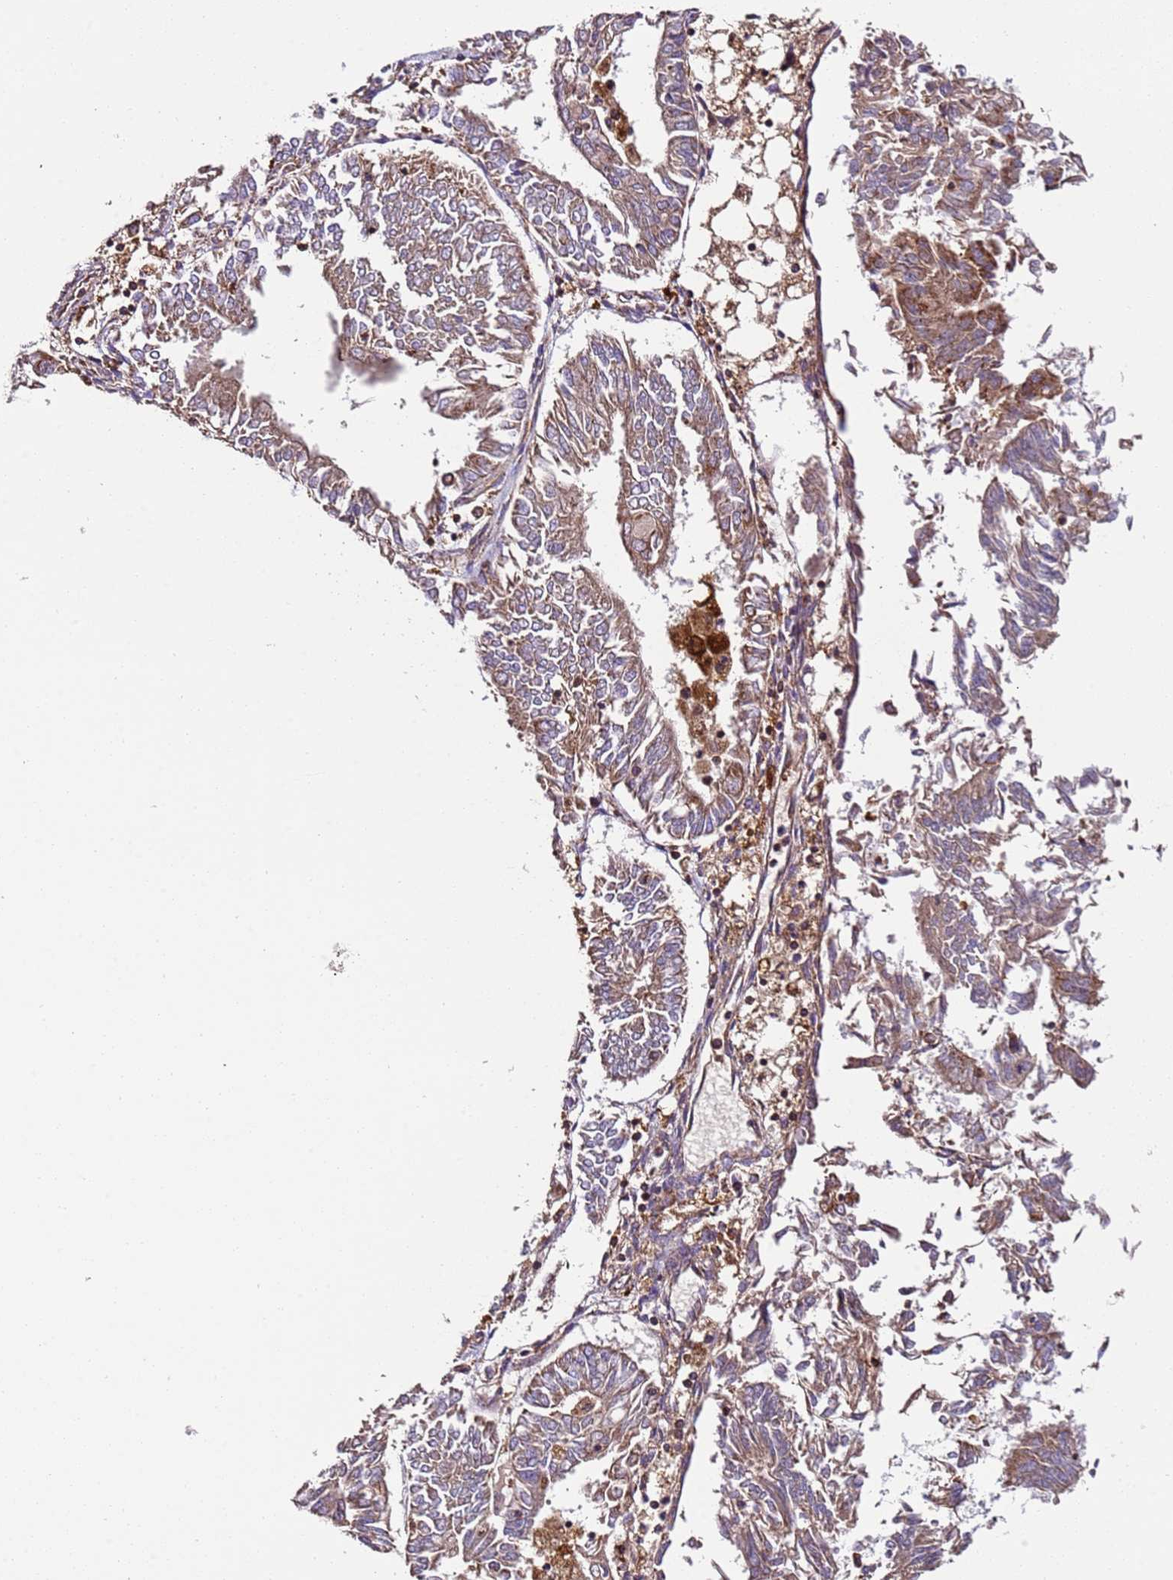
{"staining": {"intensity": "weak", "quantity": ">75%", "location": "cytoplasmic/membranous"}, "tissue": "endometrial cancer", "cell_type": "Tumor cells", "image_type": "cancer", "snomed": [{"axis": "morphology", "description": "Adenocarcinoma, NOS"}, {"axis": "topography", "description": "Endometrium"}], "caption": "Protein expression analysis of human endometrial cancer reveals weak cytoplasmic/membranous expression in about >75% of tumor cells. (DAB (3,3'-diaminobenzidine) IHC with brightfield microscopy, high magnification).", "gene": "RMND5A", "patient": {"sex": "female", "age": 58}}